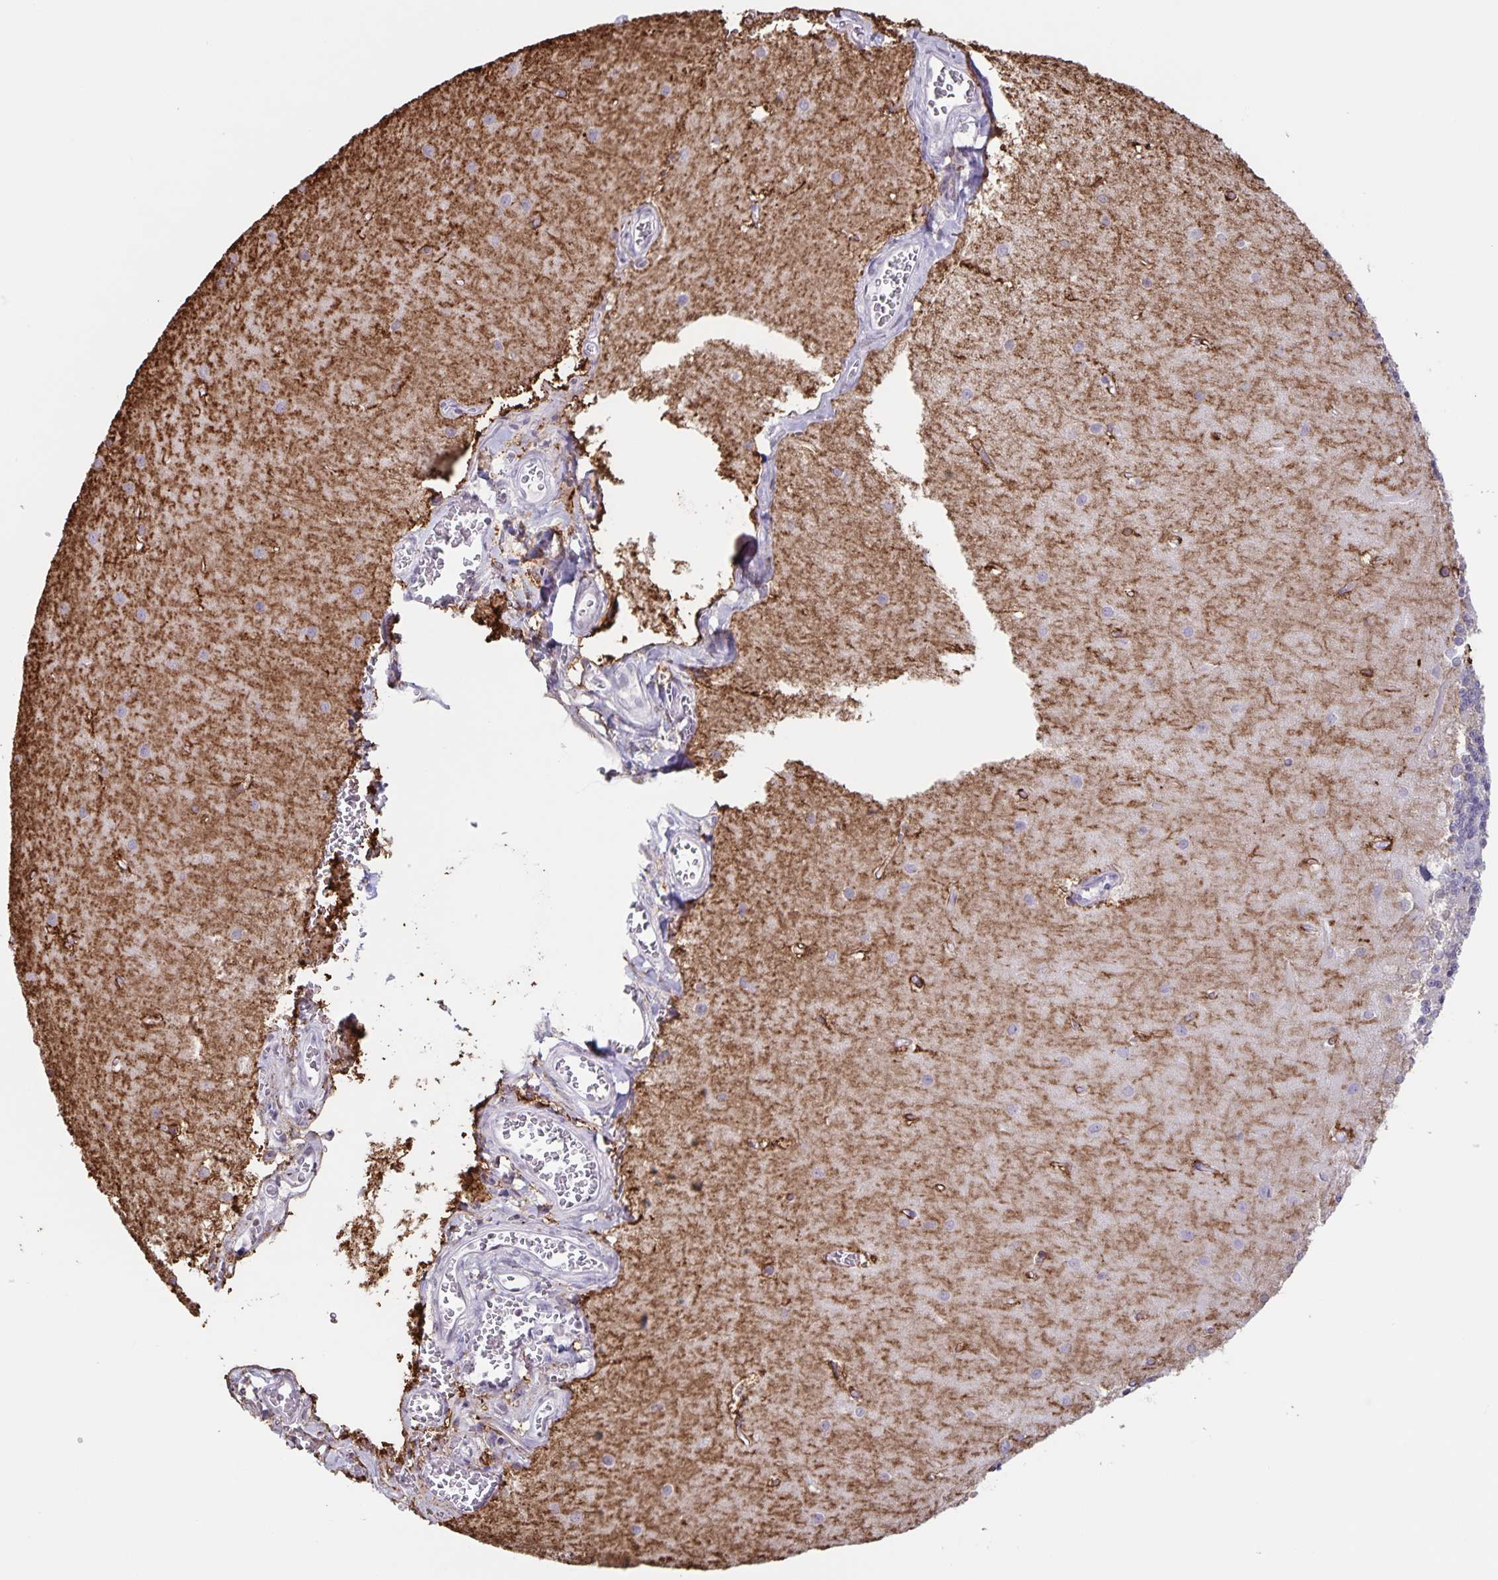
{"staining": {"intensity": "negative", "quantity": "none", "location": "none"}, "tissue": "cerebellum", "cell_type": "Cells in granular layer", "image_type": "normal", "snomed": [{"axis": "morphology", "description": "Normal tissue, NOS"}, {"axis": "topography", "description": "Cerebellum"}], "caption": "IHC image of benign cerebellum: cerebellum stained with DAB (3,3'-diaminobenzidine) reveals no significant protein positivity in cells in granular layer. The staining was performed using DAB (3,3'-diaminobenzidine) to visualize the protein expression in brown, while the nuclei were stained in blue with hematoxylin (Magnification: 20x).", "gene": "AQP4", "patient": {"sex": "male", "age": 37}}